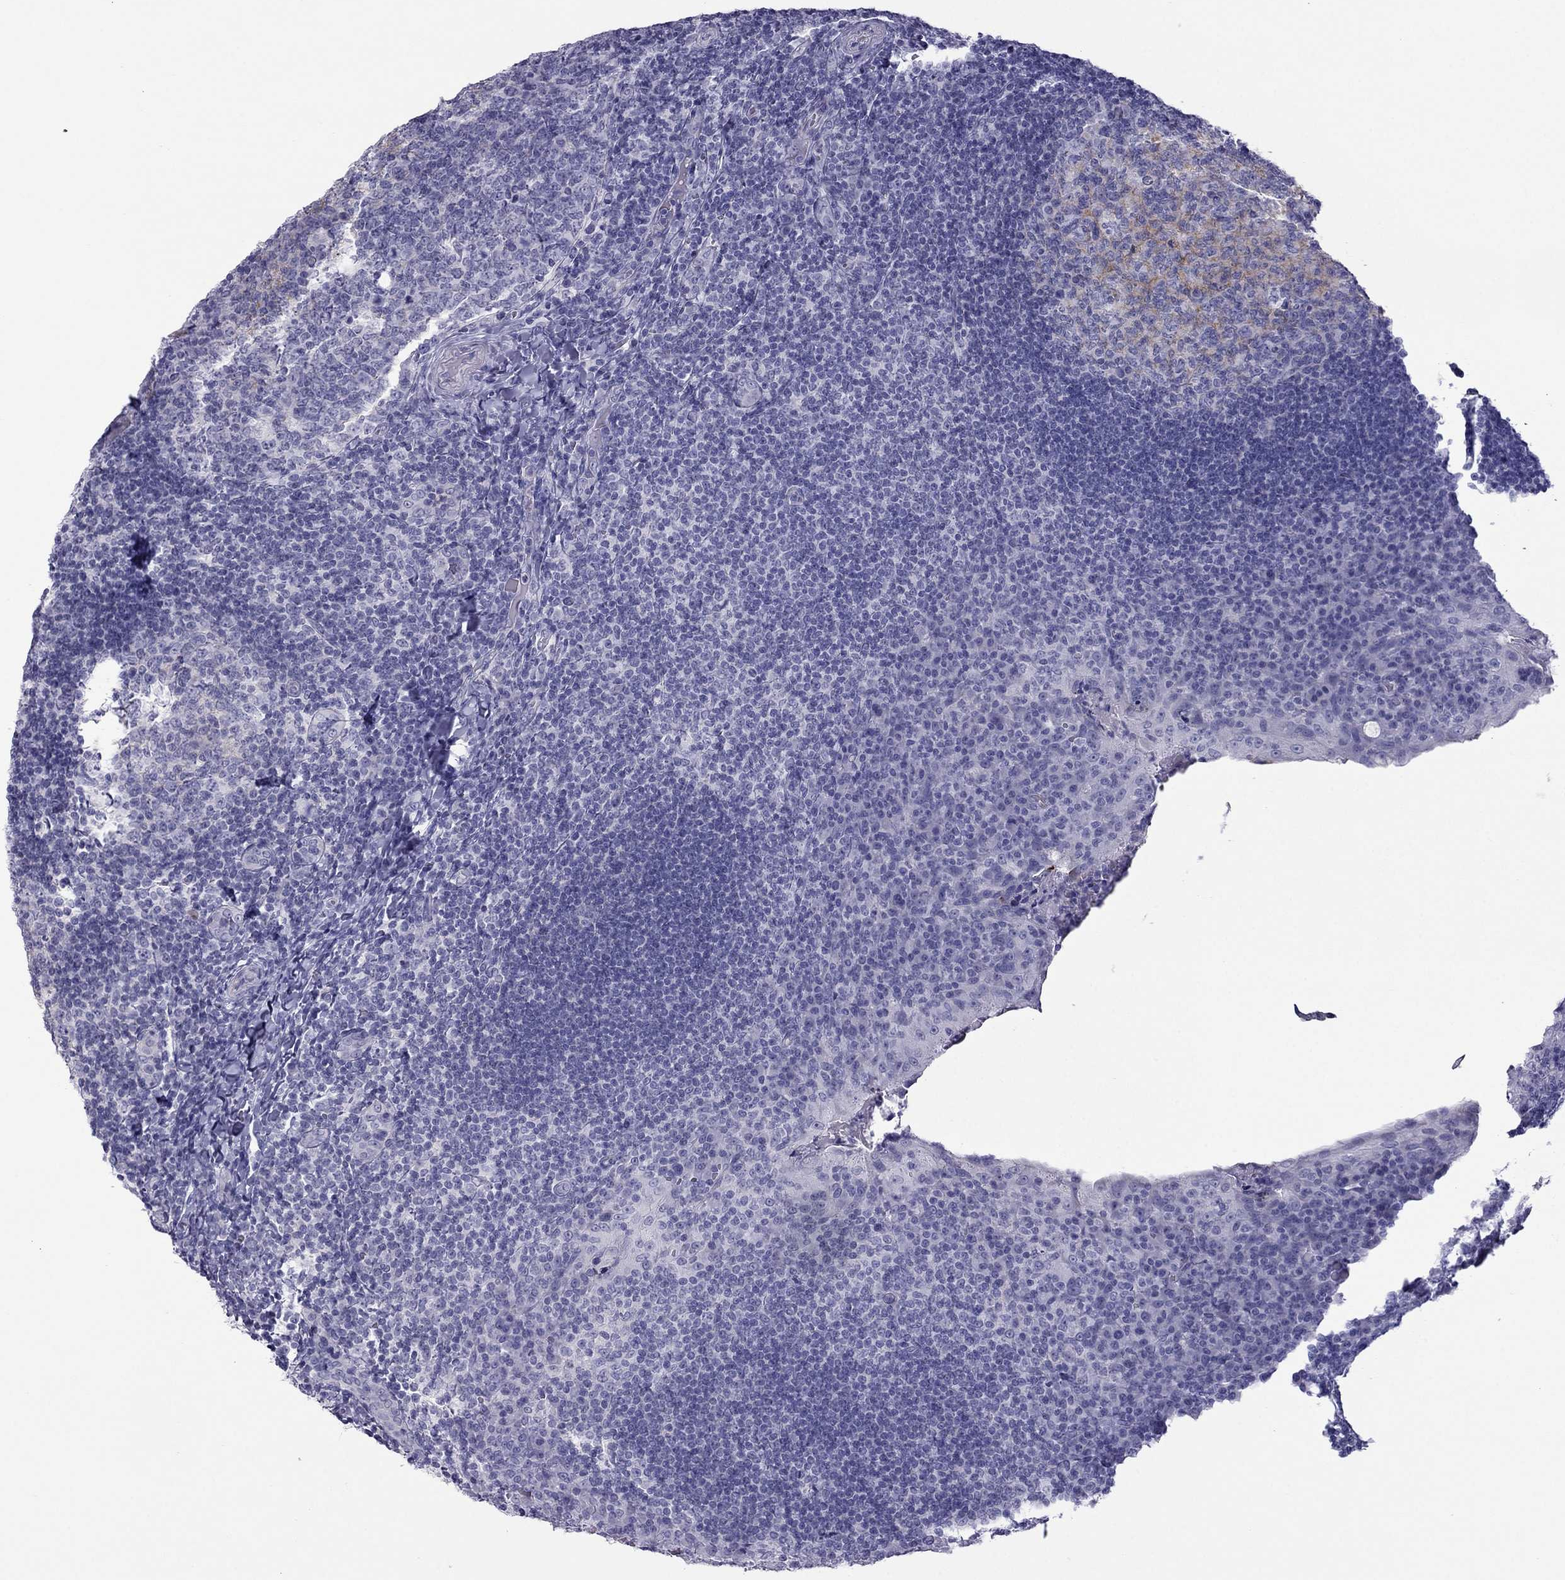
{"staining": {"intensity": "moderate", "quantity": "<25%", "location": "cytoplasmic/membranous"}, "tissue": "tonsil", "cell_type": "Germinal center cells", "image_type": "normal", "snomed": [{"axis": "morphology", "description": "Normal tissue, NOS"}, {"axis": "topography", "description": "Tonsil"}], "caption": "Immunohistochemical staining of benign human tonsil shows <25% levels of moderate cytoplasmic/membranous protein positivity in about <25% of germinal center cells. The staining is performed using DAB brown chromogen to label protein expression. The nuclei are counter-stained blue using hematoxylin.", "gene": "ERC2", "patient": {"sex": "male", "age": 17}}